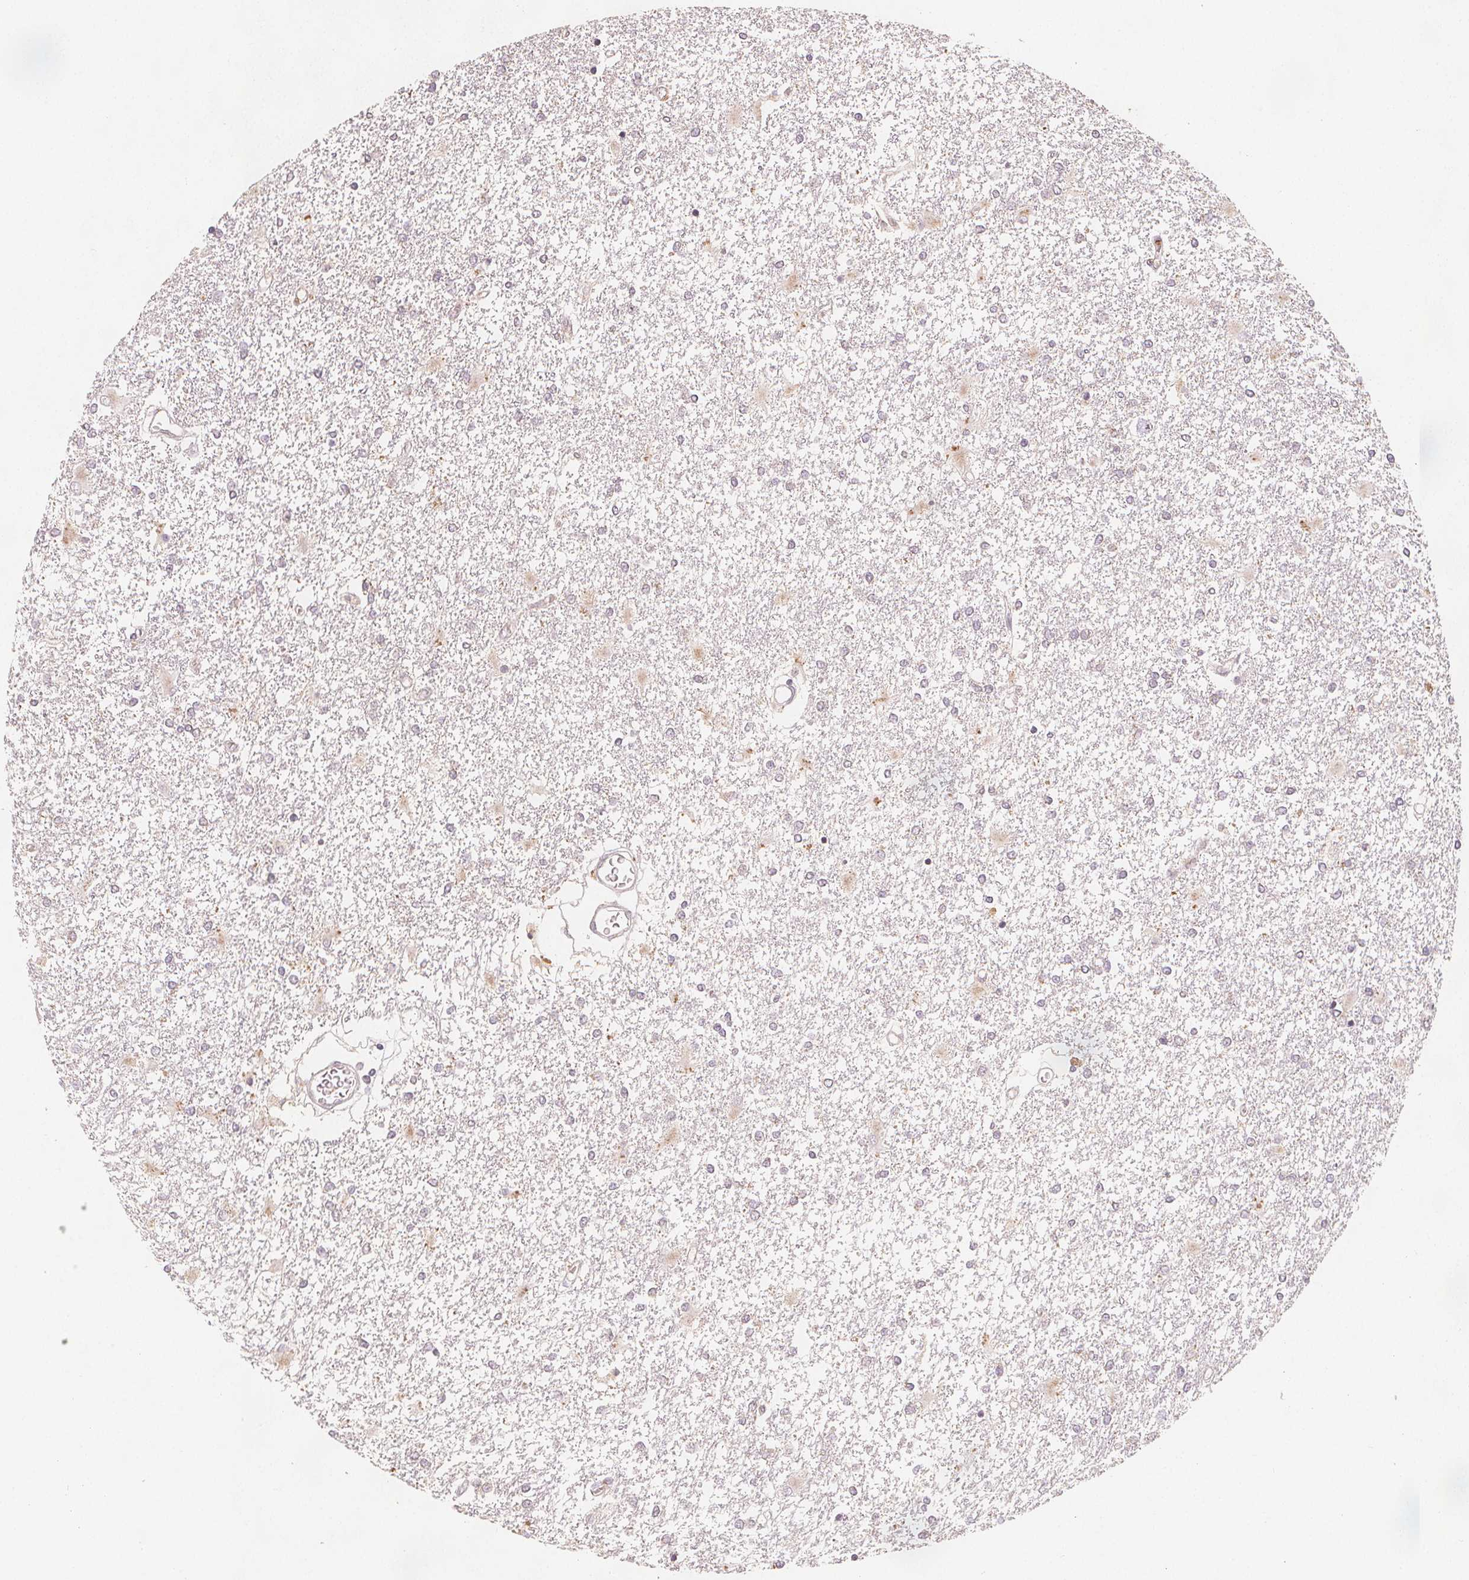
{"staining": {"intensity": "negative", "quantity": "none", "location": "none"}, "tissue": "glioma", "cell_type": "Tumor cells", "image_type": "cancer", "snomed": [{"axis": "morphology", "description": "Glioma, malignant, High grade"}, {"axis": "topography", "description": "Cerebral cortex"}], "caption": "This is an immunohistochemistry (IHC) image of glioma. There is no positivity in tumor cells.", "gene": "NCSTN", "patient": {"sex": "male", "age": 79}}